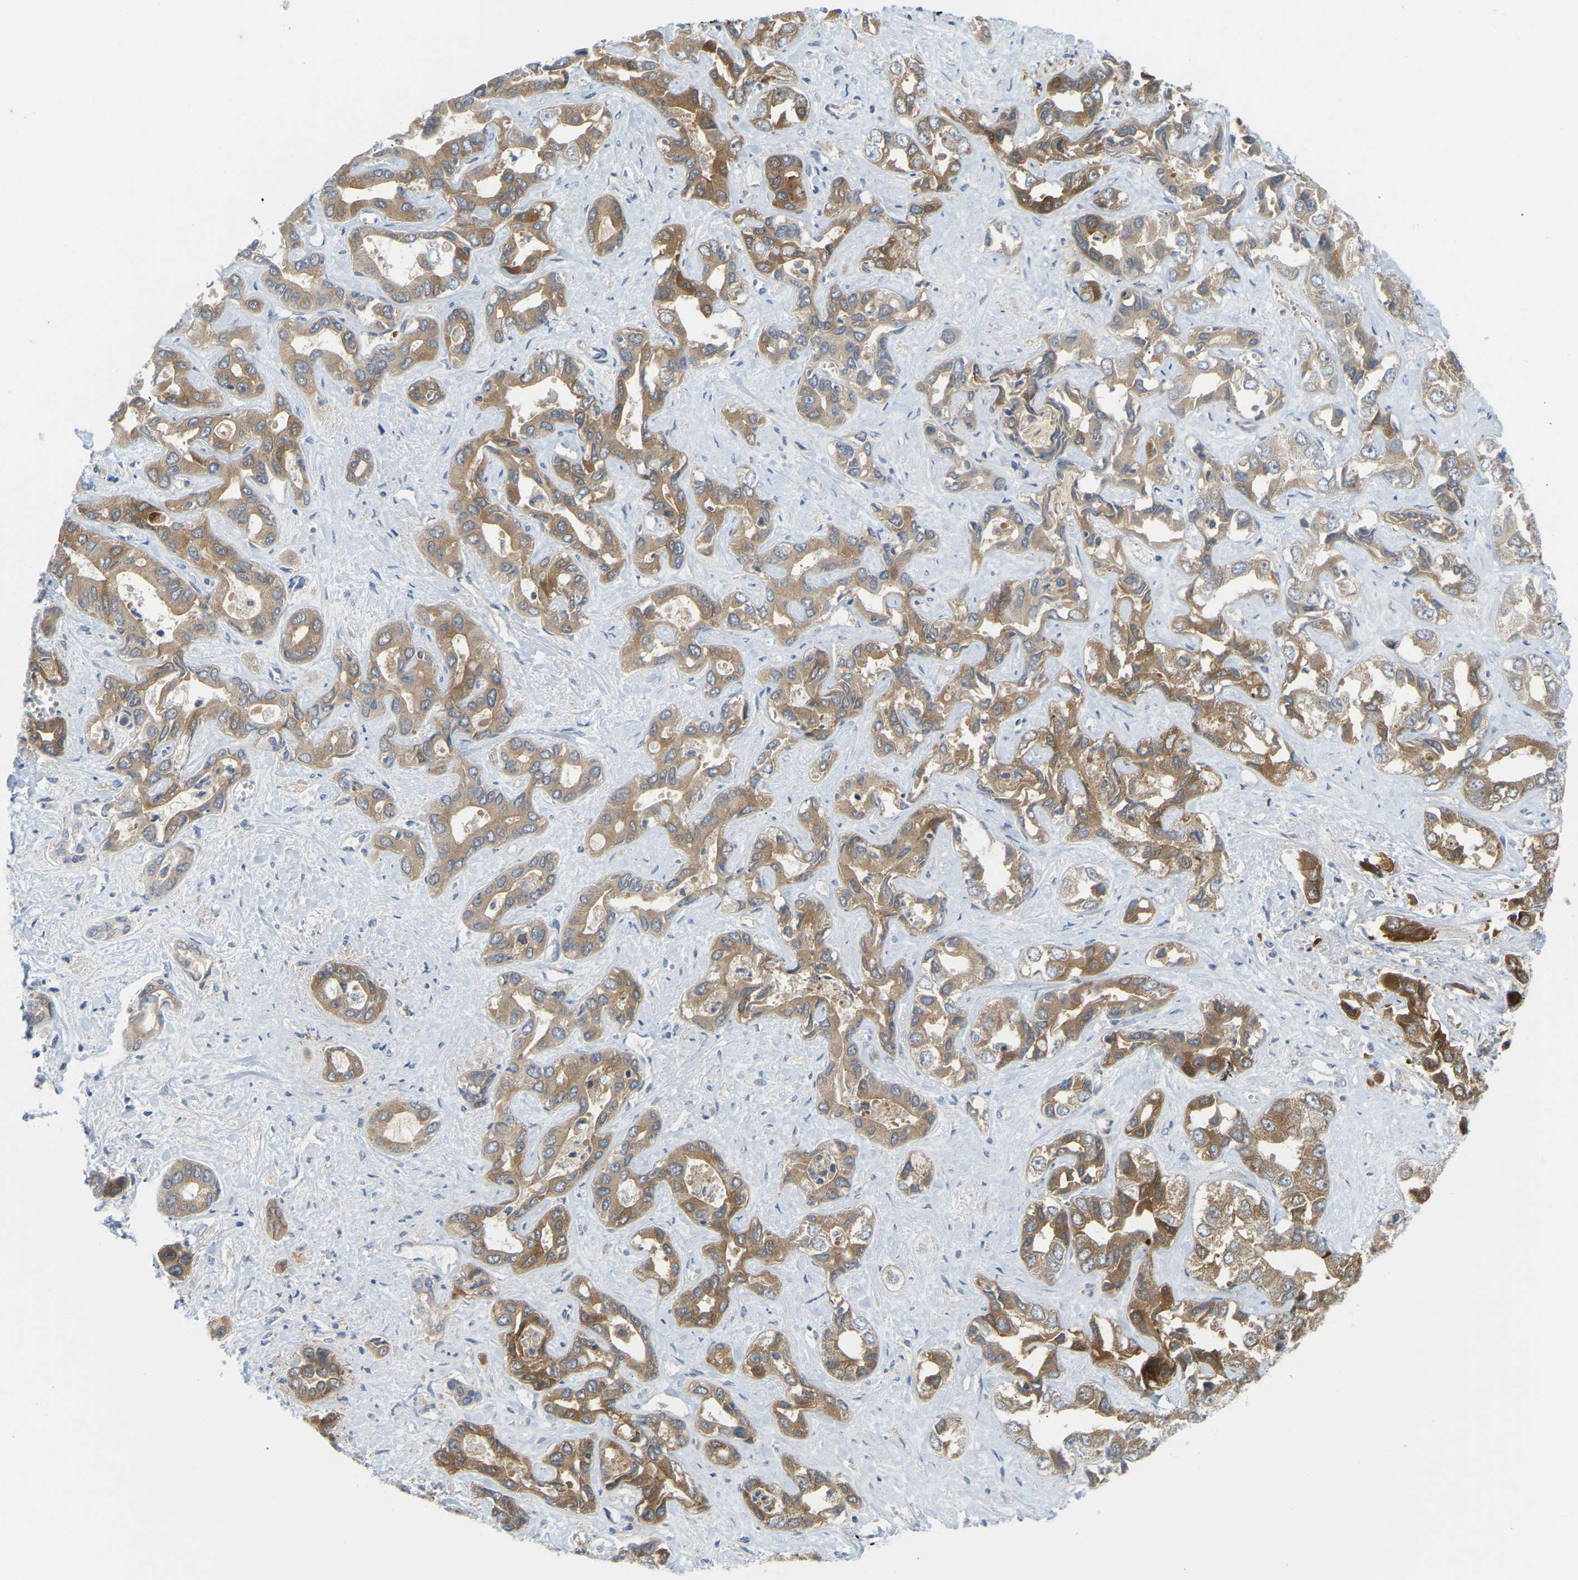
{"staining": {"intensity": "strong", "quantity": ">75%", "location": "cytoplasmic/membranous"}, "tissue": "liver cancer", "cell_type": "Tumor cells", "image_type": "cancer", "snomed": [{"axis": "morphology", "description": "Cholangiocarcinoma"}, {"axis": "topography", "description": "Liver"}], "caption": "This is a histology image of immunohistochemistry staining of liver cancer (cholangiocarcinoma), which shows strong expression in the cytoplasmic/membranous of tumor cells.", "gene": "SERPINB5", "patient": {"sex": "female", "age": 52}}